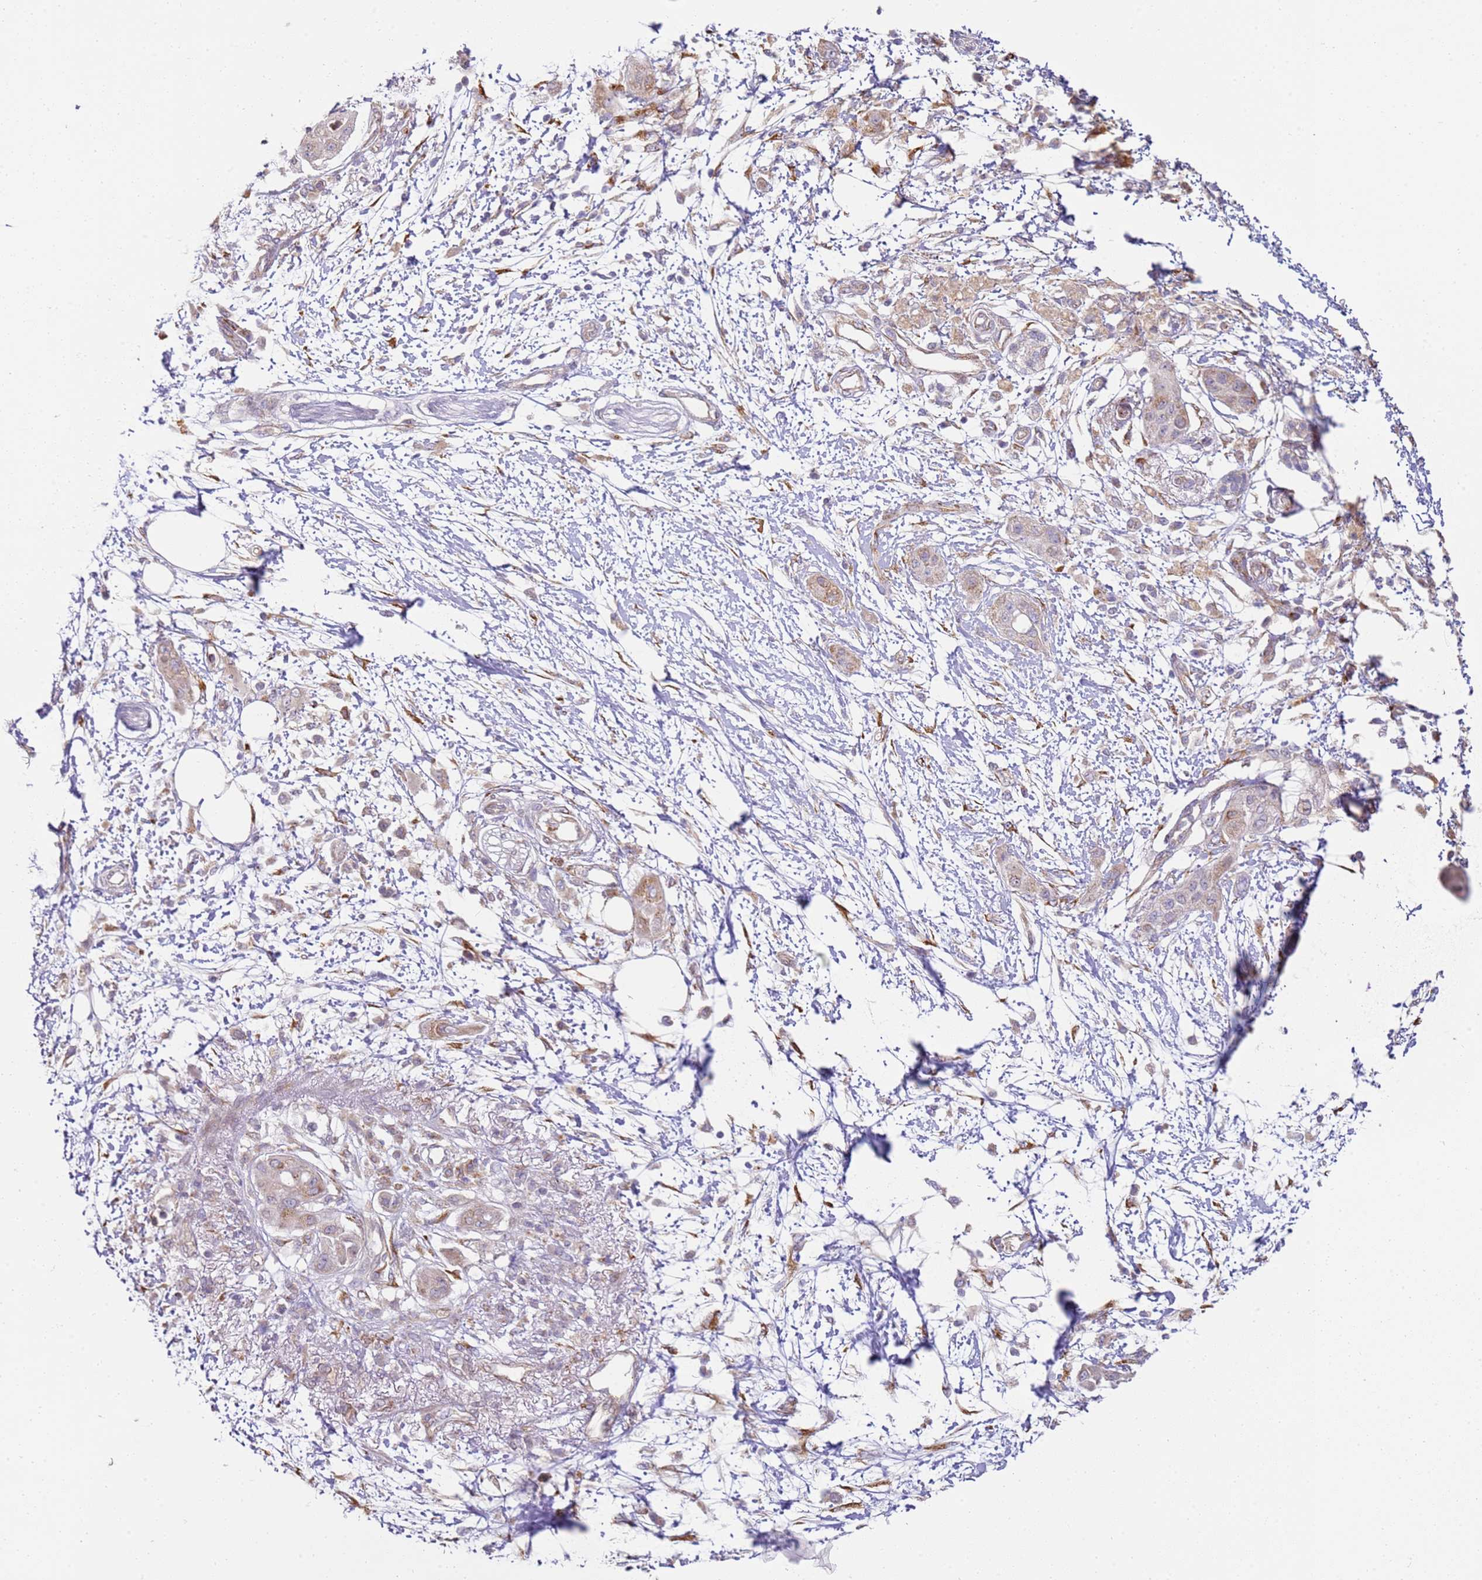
{"staining": {"intensity": "moderate", "quantity": "<25%", "location": "cytoplasmic/membranous"}, "tissue": "pancreatic cancer", "cell_type": "Tumor cells", "image_type": "cancer", "snomed": [{"axis": "morphology", "description": "Adenocarcinoma, NOS"}, {"axis": "topography", "description": "Pancreas"}], "caption": "Protein positivity by IHC demonstrates moderate cytoplasmic/membranous positivity in about <25% of tumor cells in adenocarcinoma (pancreatic). Immunohistochemistry (ihc) stains the protein of interest in brown and the nuclei are stained blue.", "gene": "GRAP", "patient": {"sex": "male", "age": 68}}